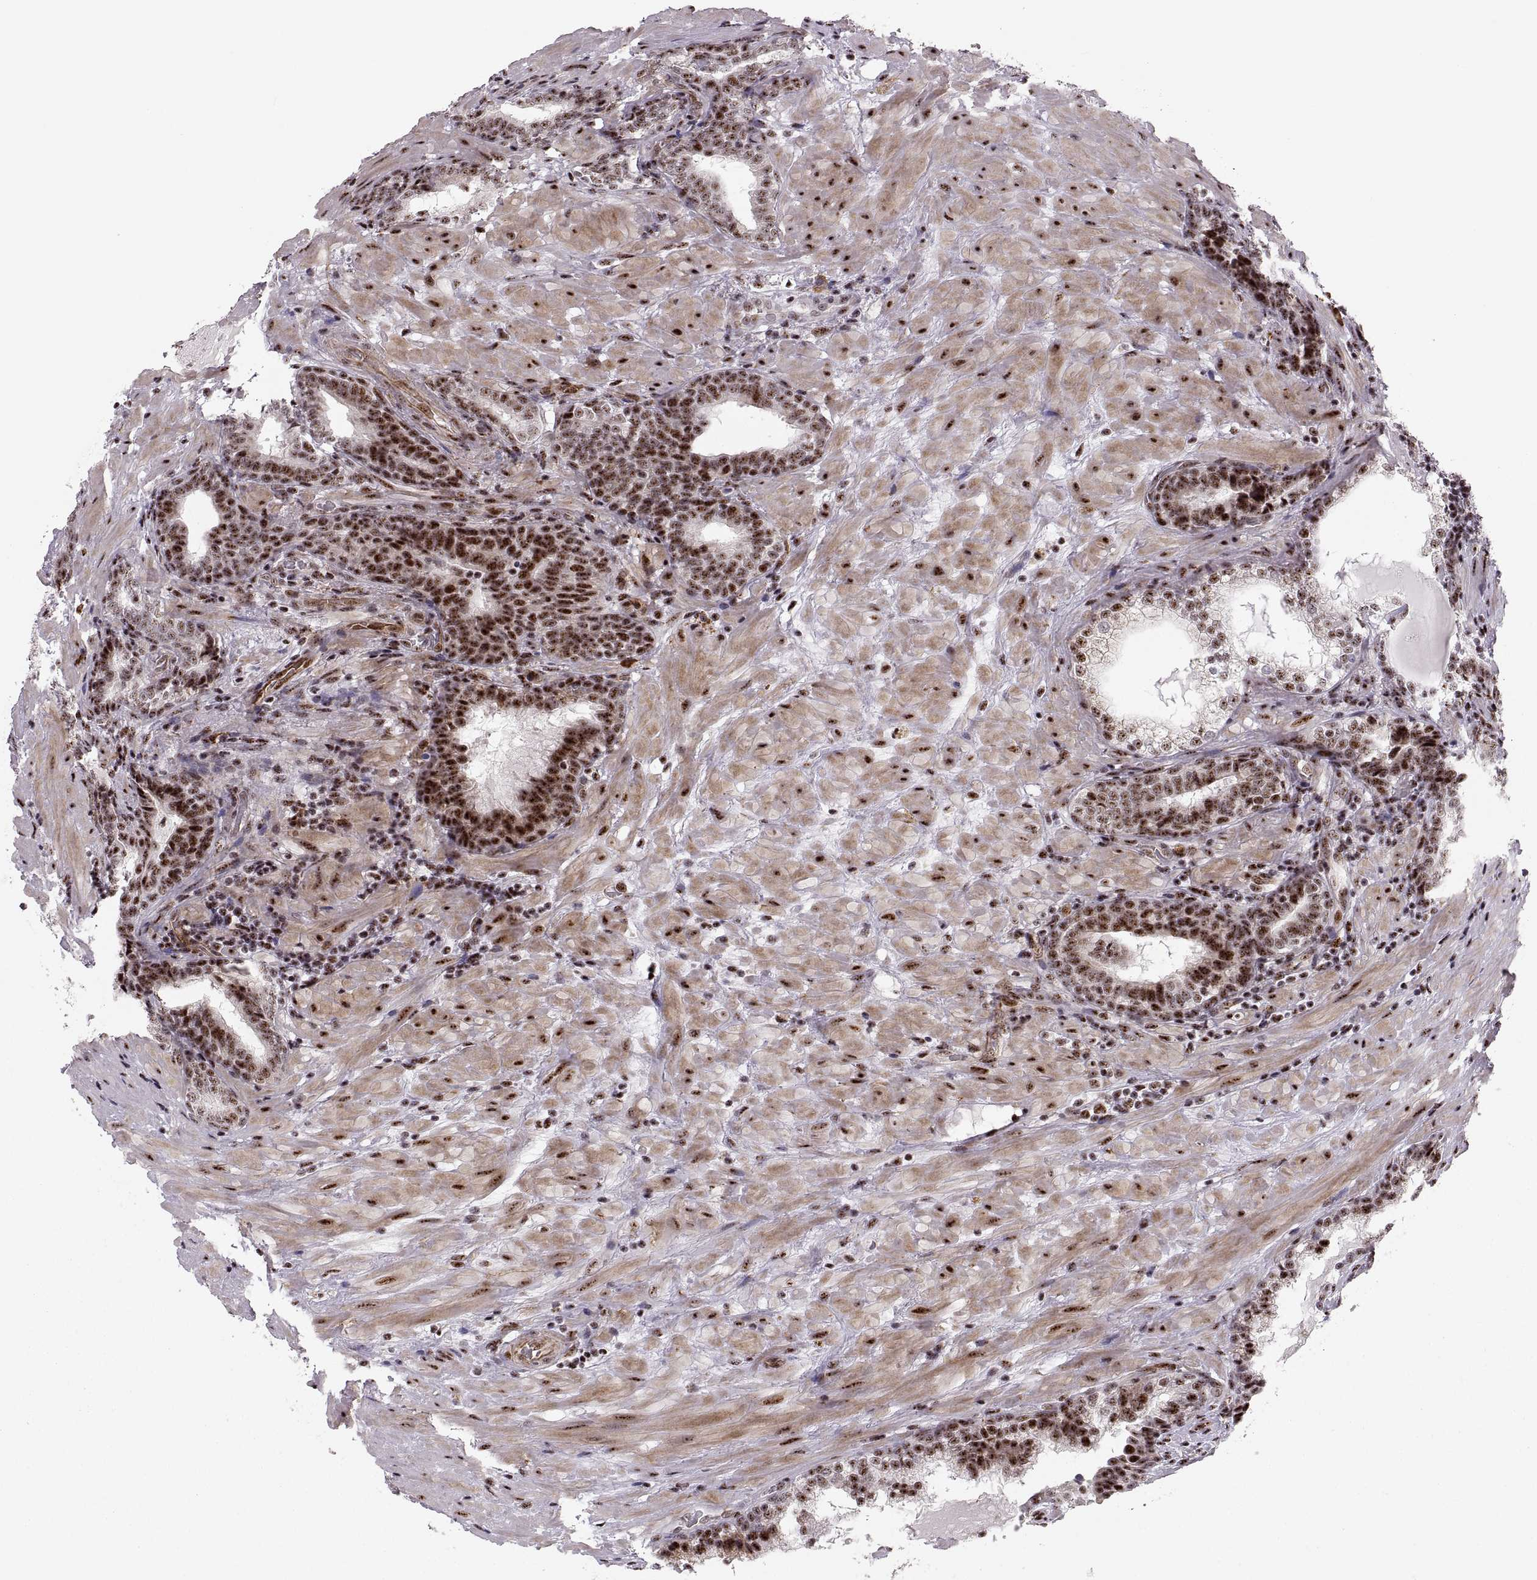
{"staining": {"intensity": "strong", "quantity": ">75%", "location": "nuclear"}, "tissue": "prostate cancer", "cell_type": "Tumor cells", "image_type": "cancer", "snomed": [{"axis": "morphology", "description": "Adenocarcinoma, NOS"}, {"axis": "topography", "description": "Prostate and seminal vesicle, NOS"}], "caption": "Immunohistochemistry of prostate cancer (adenocarcinoma) reveals high levels of strong nuclear expression in approximately >75% of tumor cells. (DAB (3,3'-diaminobenzidine) IHC with brightfield microscopy, high magnification).", "gene": "ZCCHC17", "patient": {"sex": "male", "age": 63}}